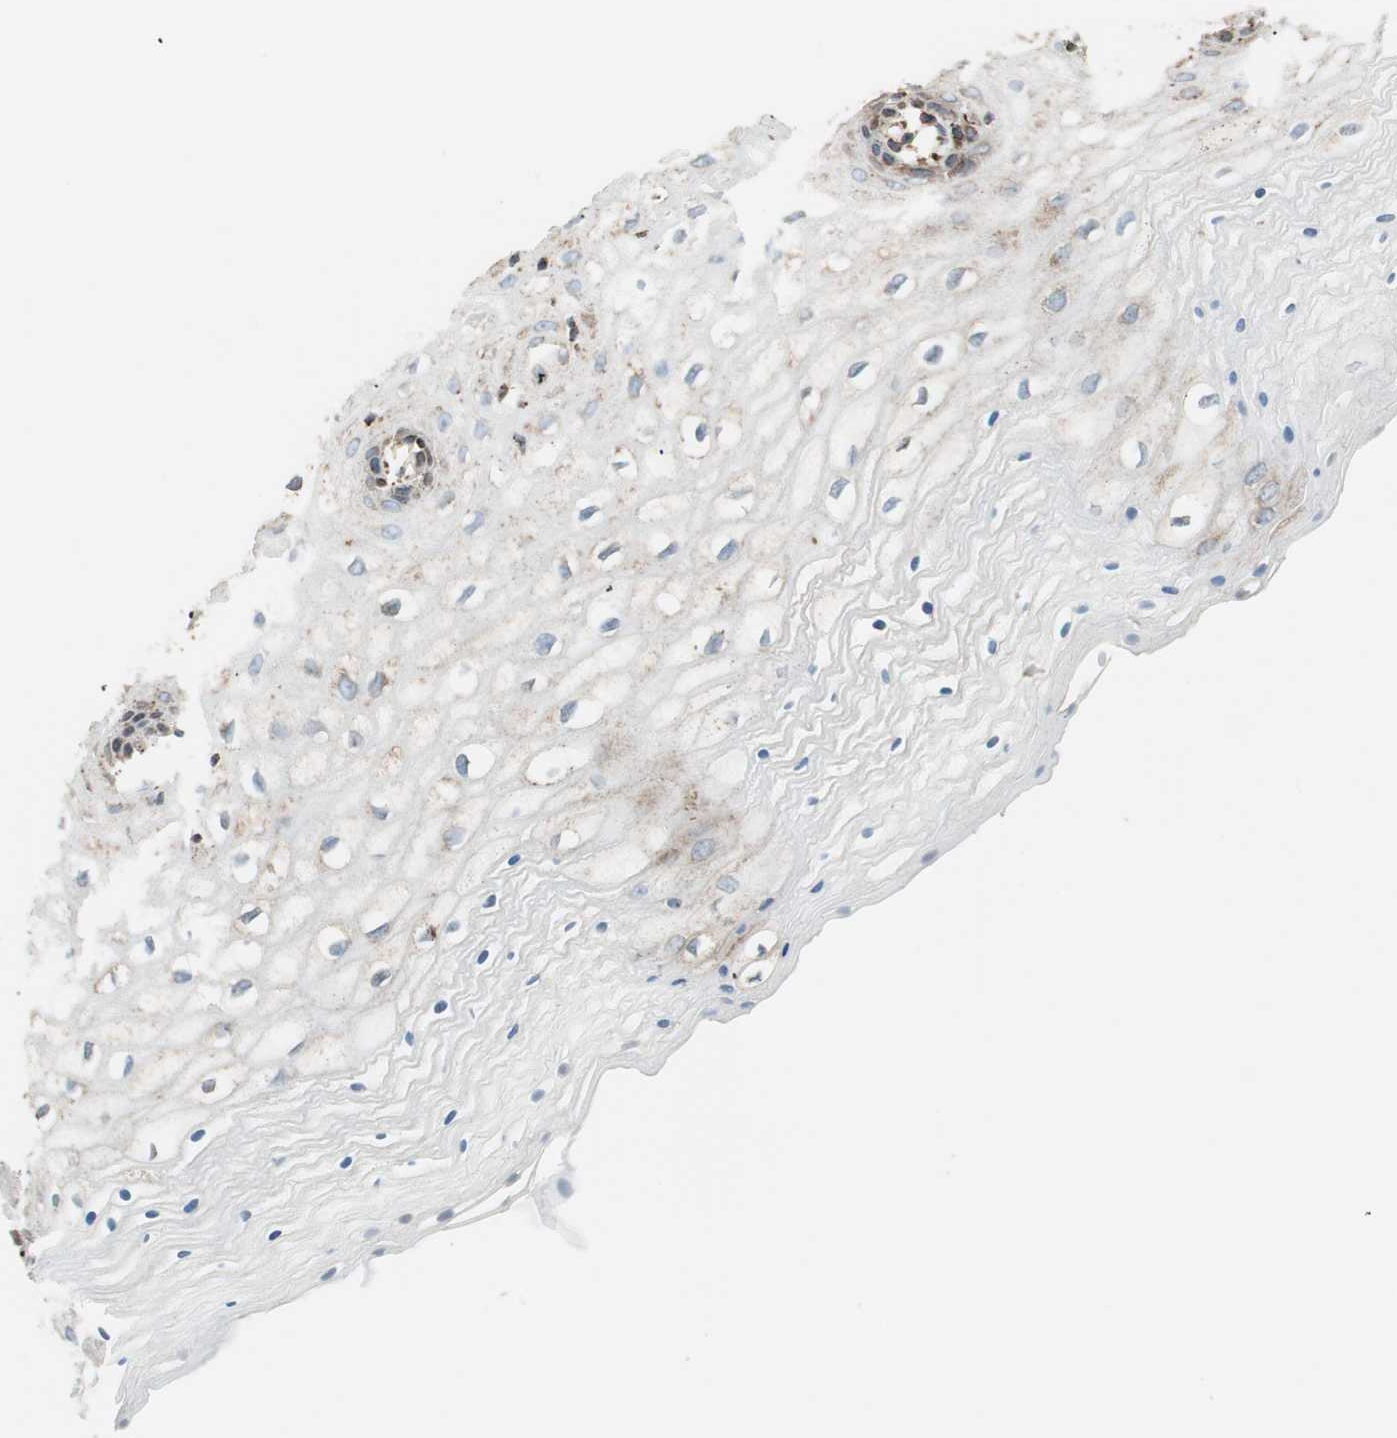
{"staining": {"intensity": "weak", "quantity": "<25%", "location": "cytoplasmic/membranous"}, "tissue": "vagina", "cell_type": "Squamous epithelial cells", "image_type": "normal", "snomed": [{"axis": "morphology", "description": "Normal tissue, NOS"}, {"axis": "topography", "description": "Vagina"}], "caption": "This is an IHC histopathology image of normal vagina. There is no staining in squamous epithelial cells.", "gene": "PRKCSH", "patient": {"sex": "female", "age": 34}}